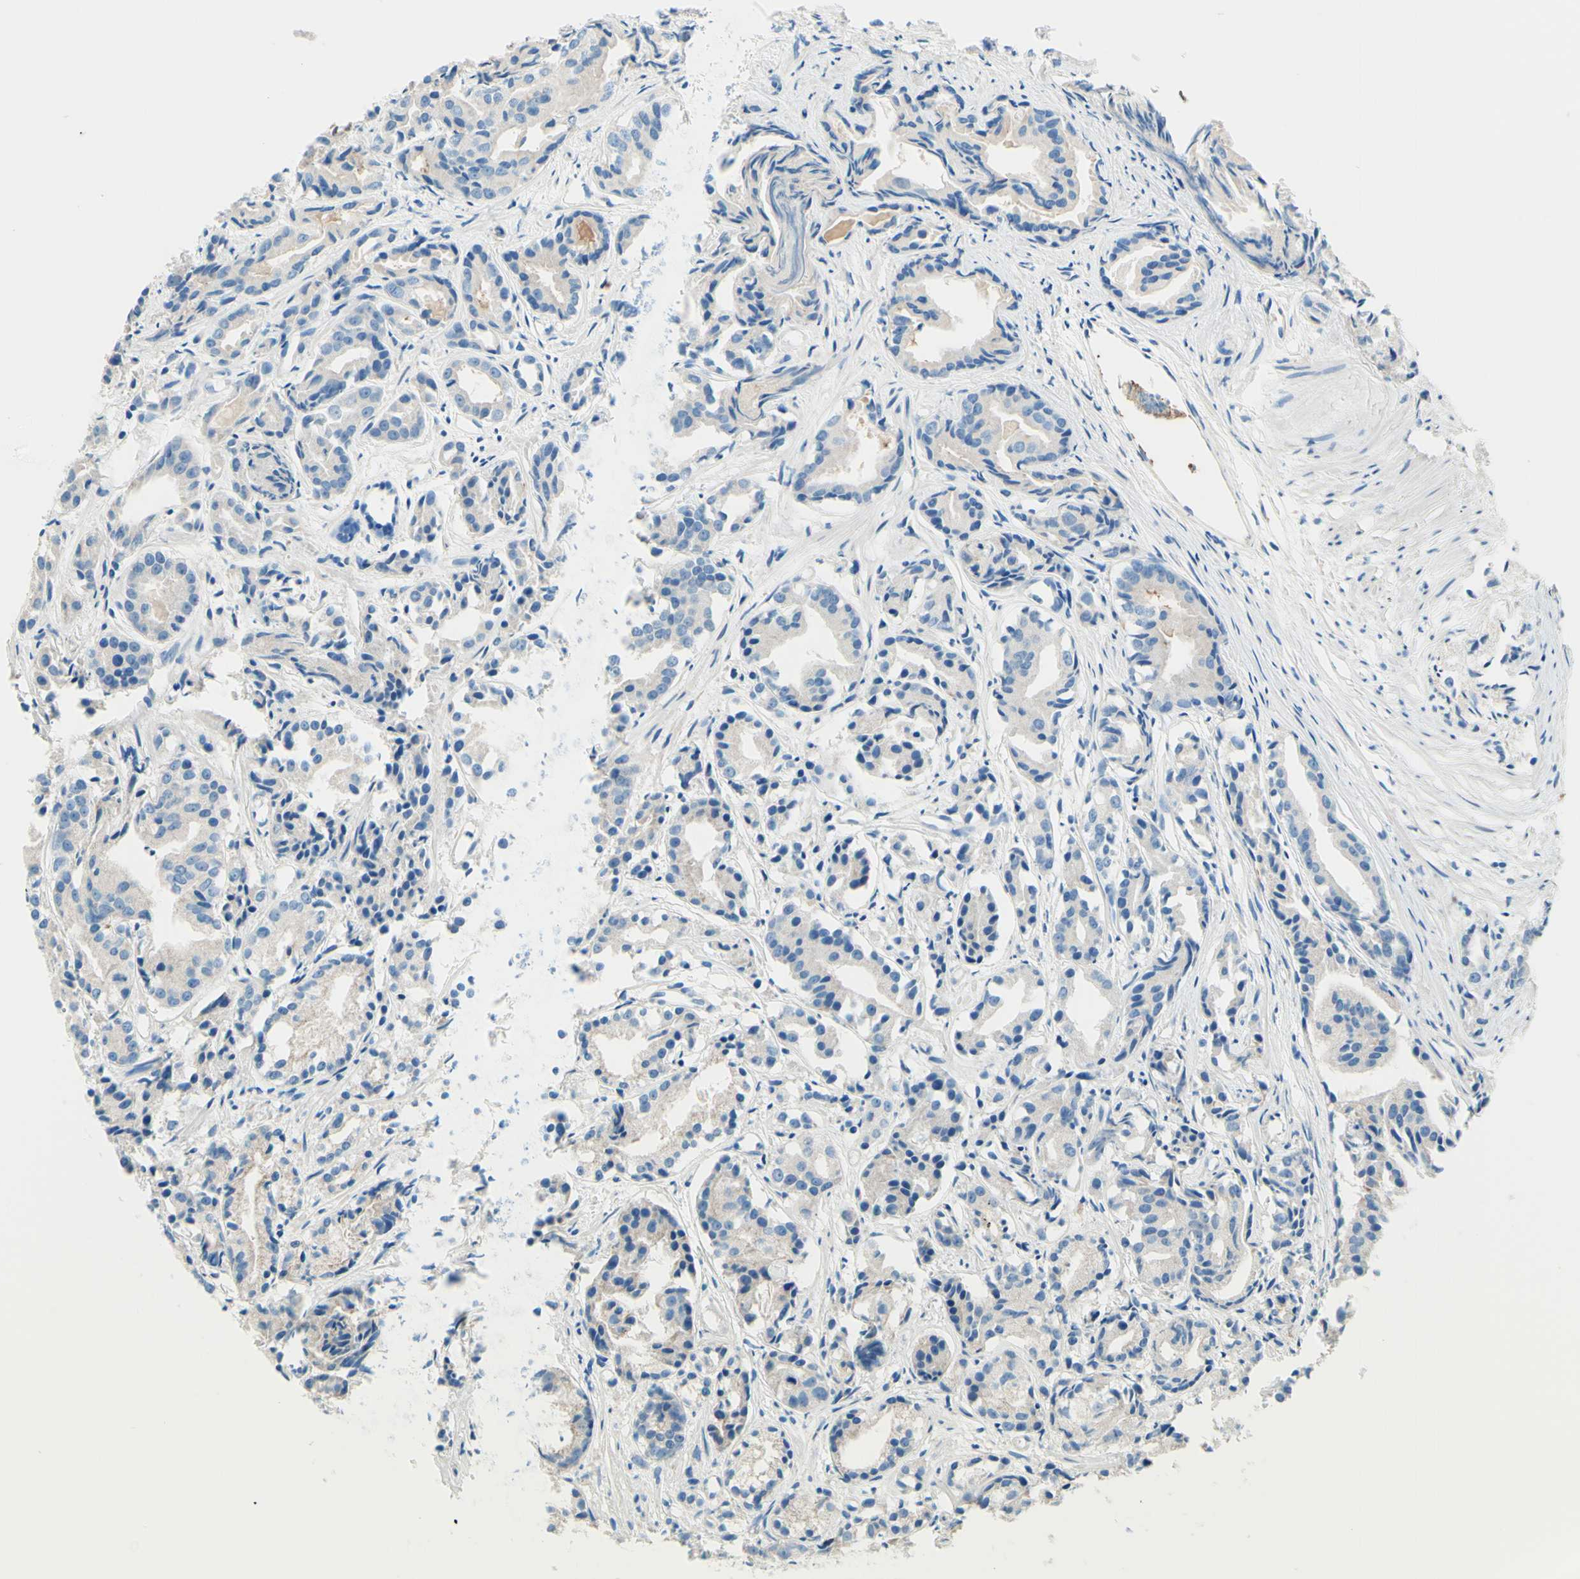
{"staining": {"intensity": "negative", "quantity": "none", "location": "none"}, "tissue": "prostate cancer", "cell_type": "Tumor cells", "image_type": "cancer", "snomed": [{"axis": "morphology", "description": "Adenocarcinoma, Low grade"}, {"axis": "topography", "description": "Prostate"}], "caption": "There is no significant positivity in tumor cells of adenocarcinoma (low-grade) (prostate).", "gene": "PASD1", "patient": {"sex": "male", "age": 72}}